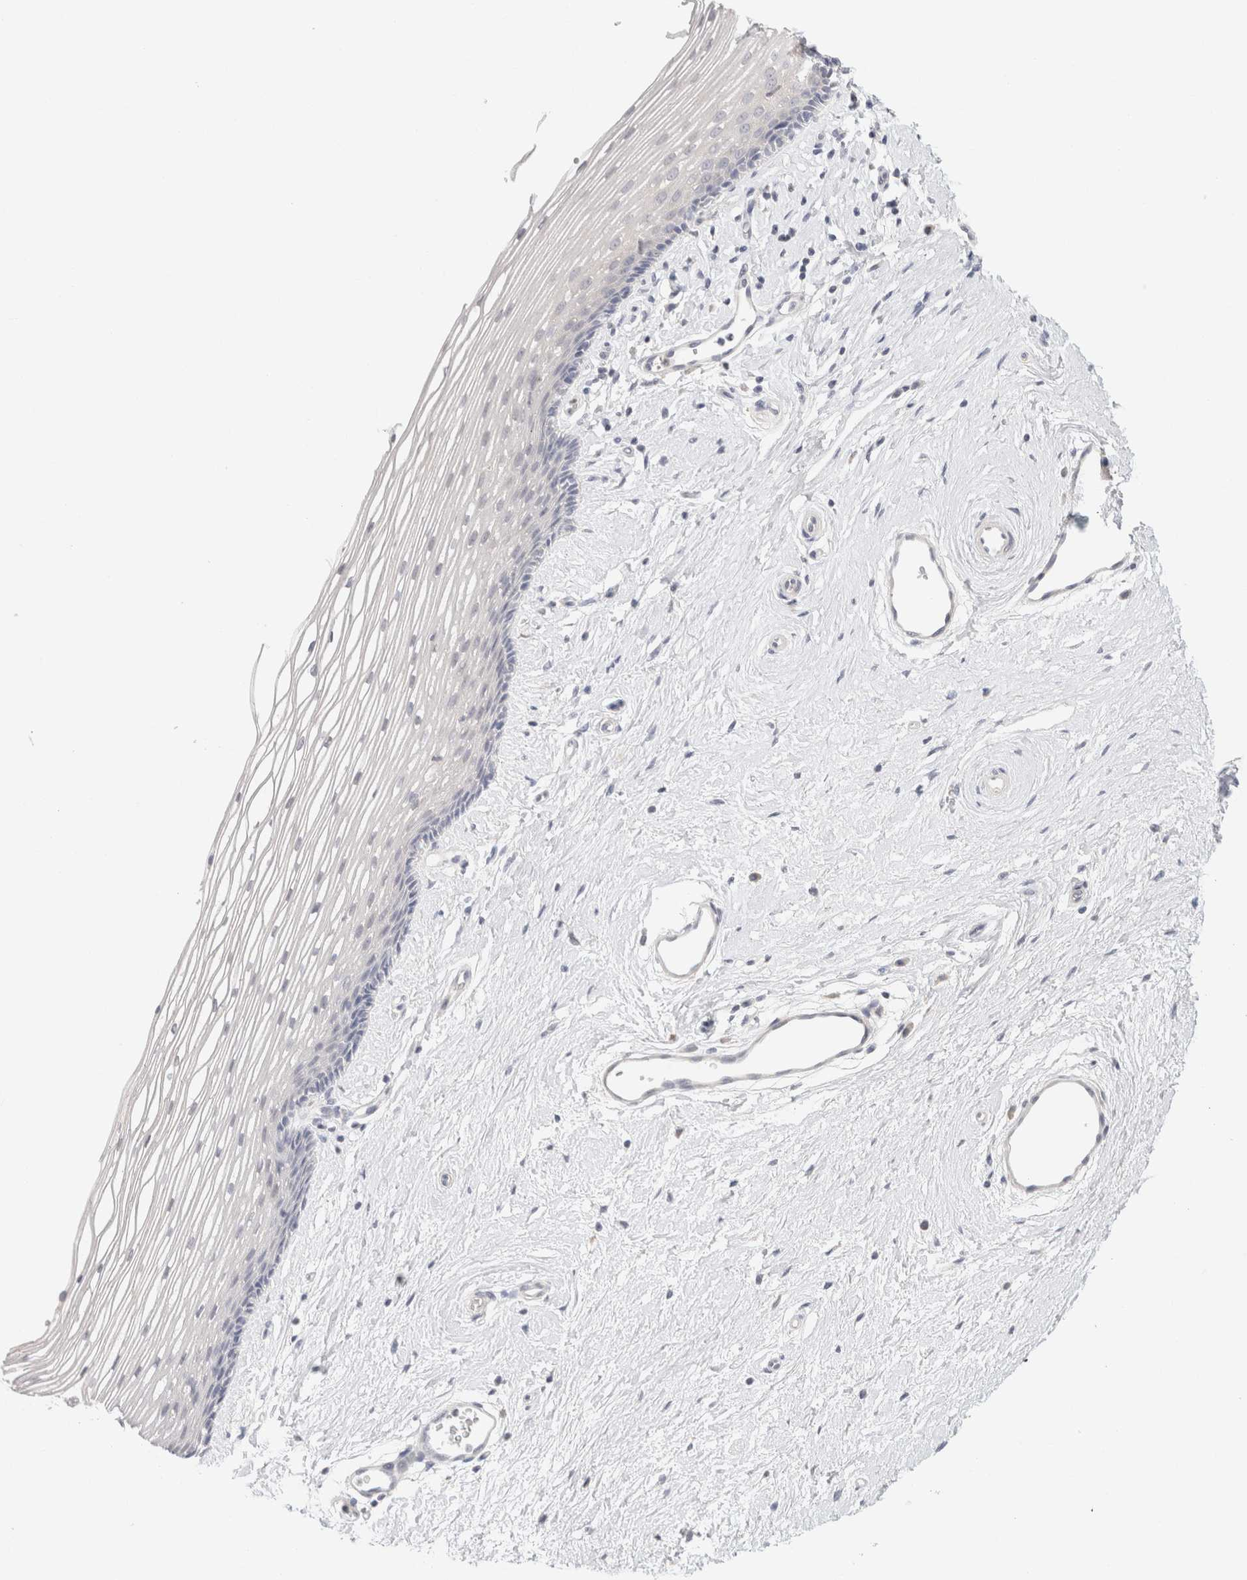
{"staining": {"intensity": "negative", "quantity": "none", "location": "none"}, "tissue": "vagina", "cell_type": "Squamous epithelial cells", "image_type": "normal", "snomed": [{"axis": "morphology", "description": "Normal tissue, NOS"}, {"axis": "topography", "description": "Vagina"}], "caption": "Immunohistochemistry photomicrograph of normal vagina: human vagina stained with DAB demonstrates no significant protein staining in squamous epithelial cells.", "gene": "MPP2", "patient": {"sex": "female", "age": 46}}